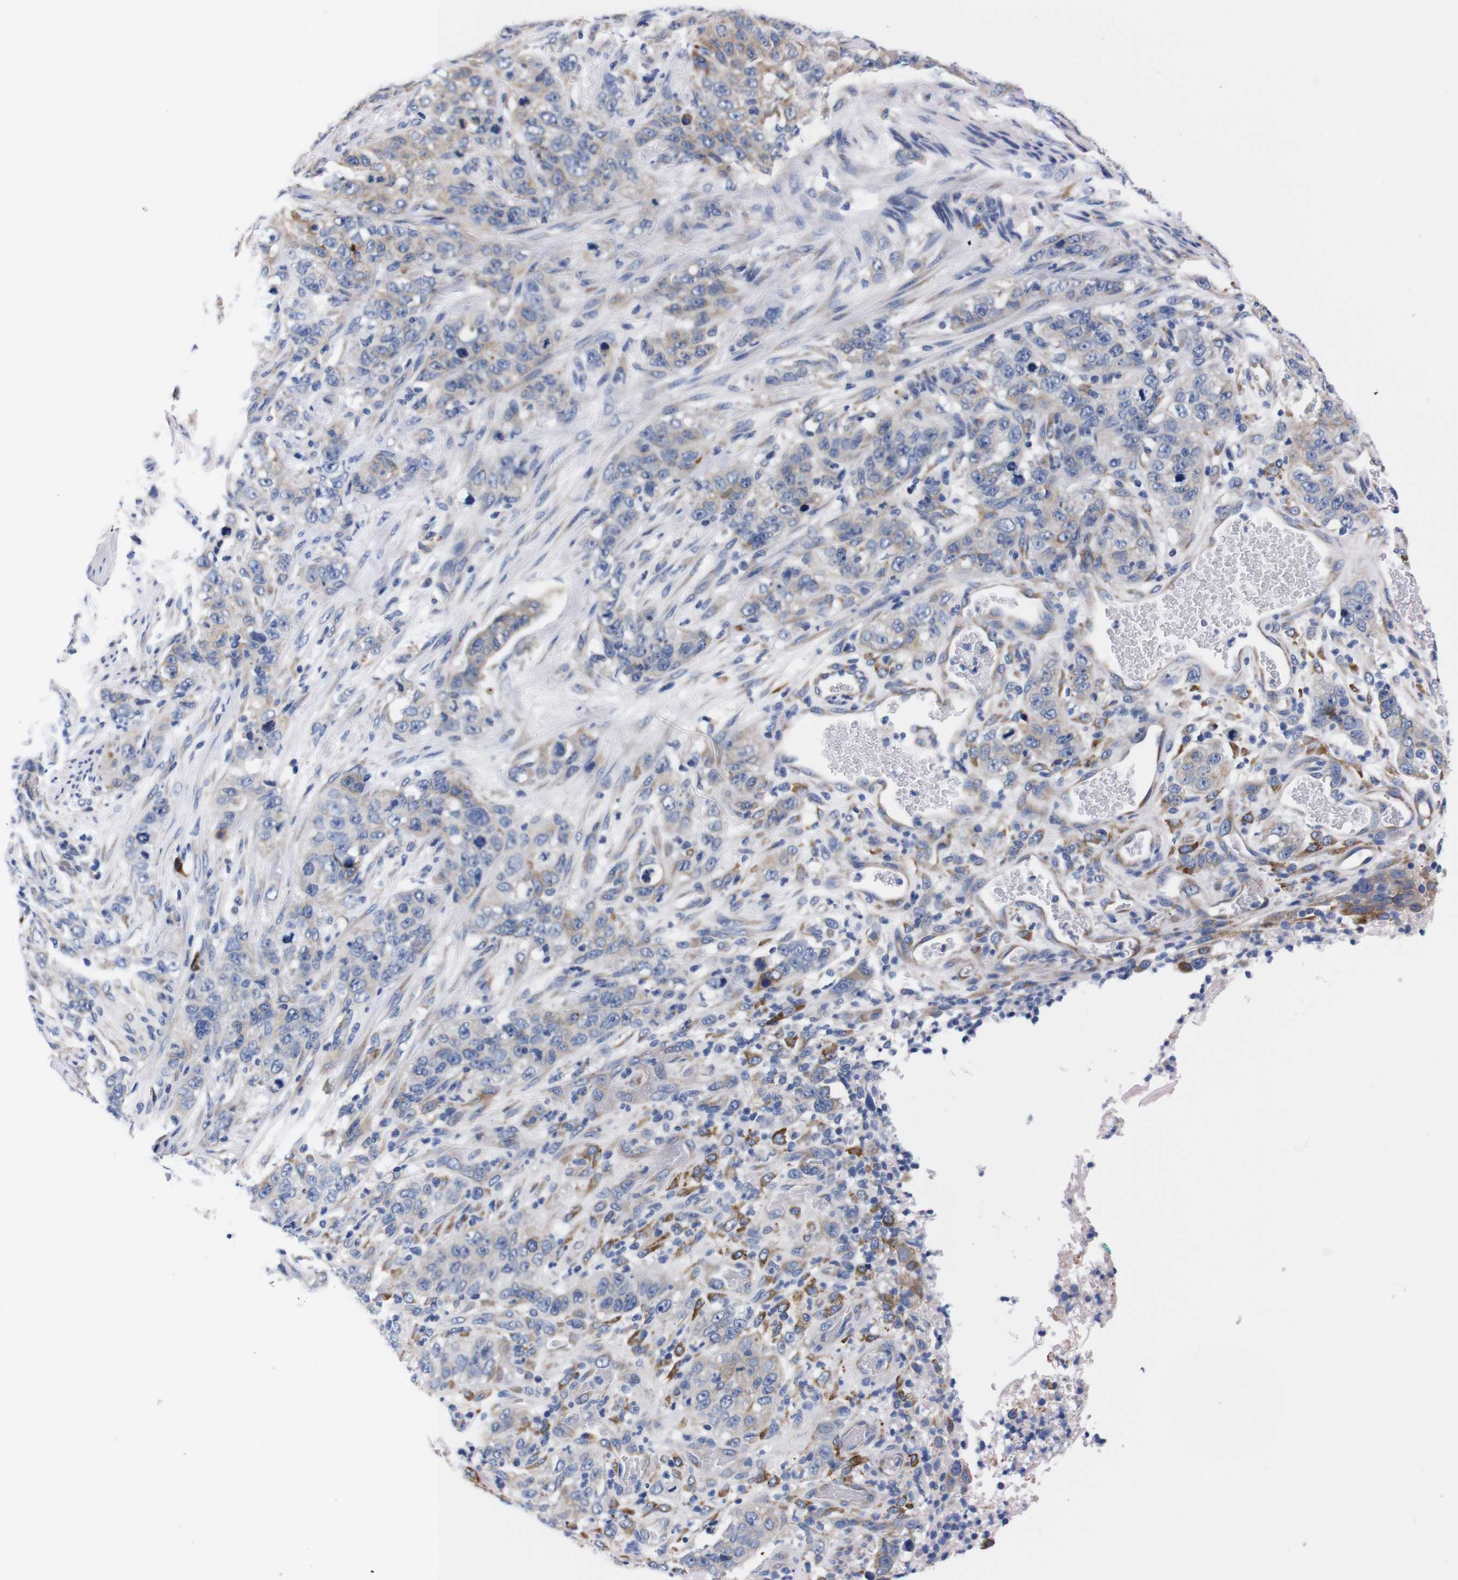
{"staining": {"intensity": "weak", "quantity": ">75%", "location": "cytoplasmic/membranous"}, "tissue": "stomach cancer", "cell_type": "Tumor cells", "image_type": "cancer", "snomed": [{"axis": "morphology", "description": "Adenocarcinoma, NOS"}, {"axis": "topography", "description": "Stomach"}], "caption": "There is low levels of weak cytoplasmic/membranous positivity in tumor cells of stomach adenocarcinoma, as demonstrated by immunohistochemical staining (brown color).", "gene": "NEBL", "patient": {"sex": "male", "age": 48}}